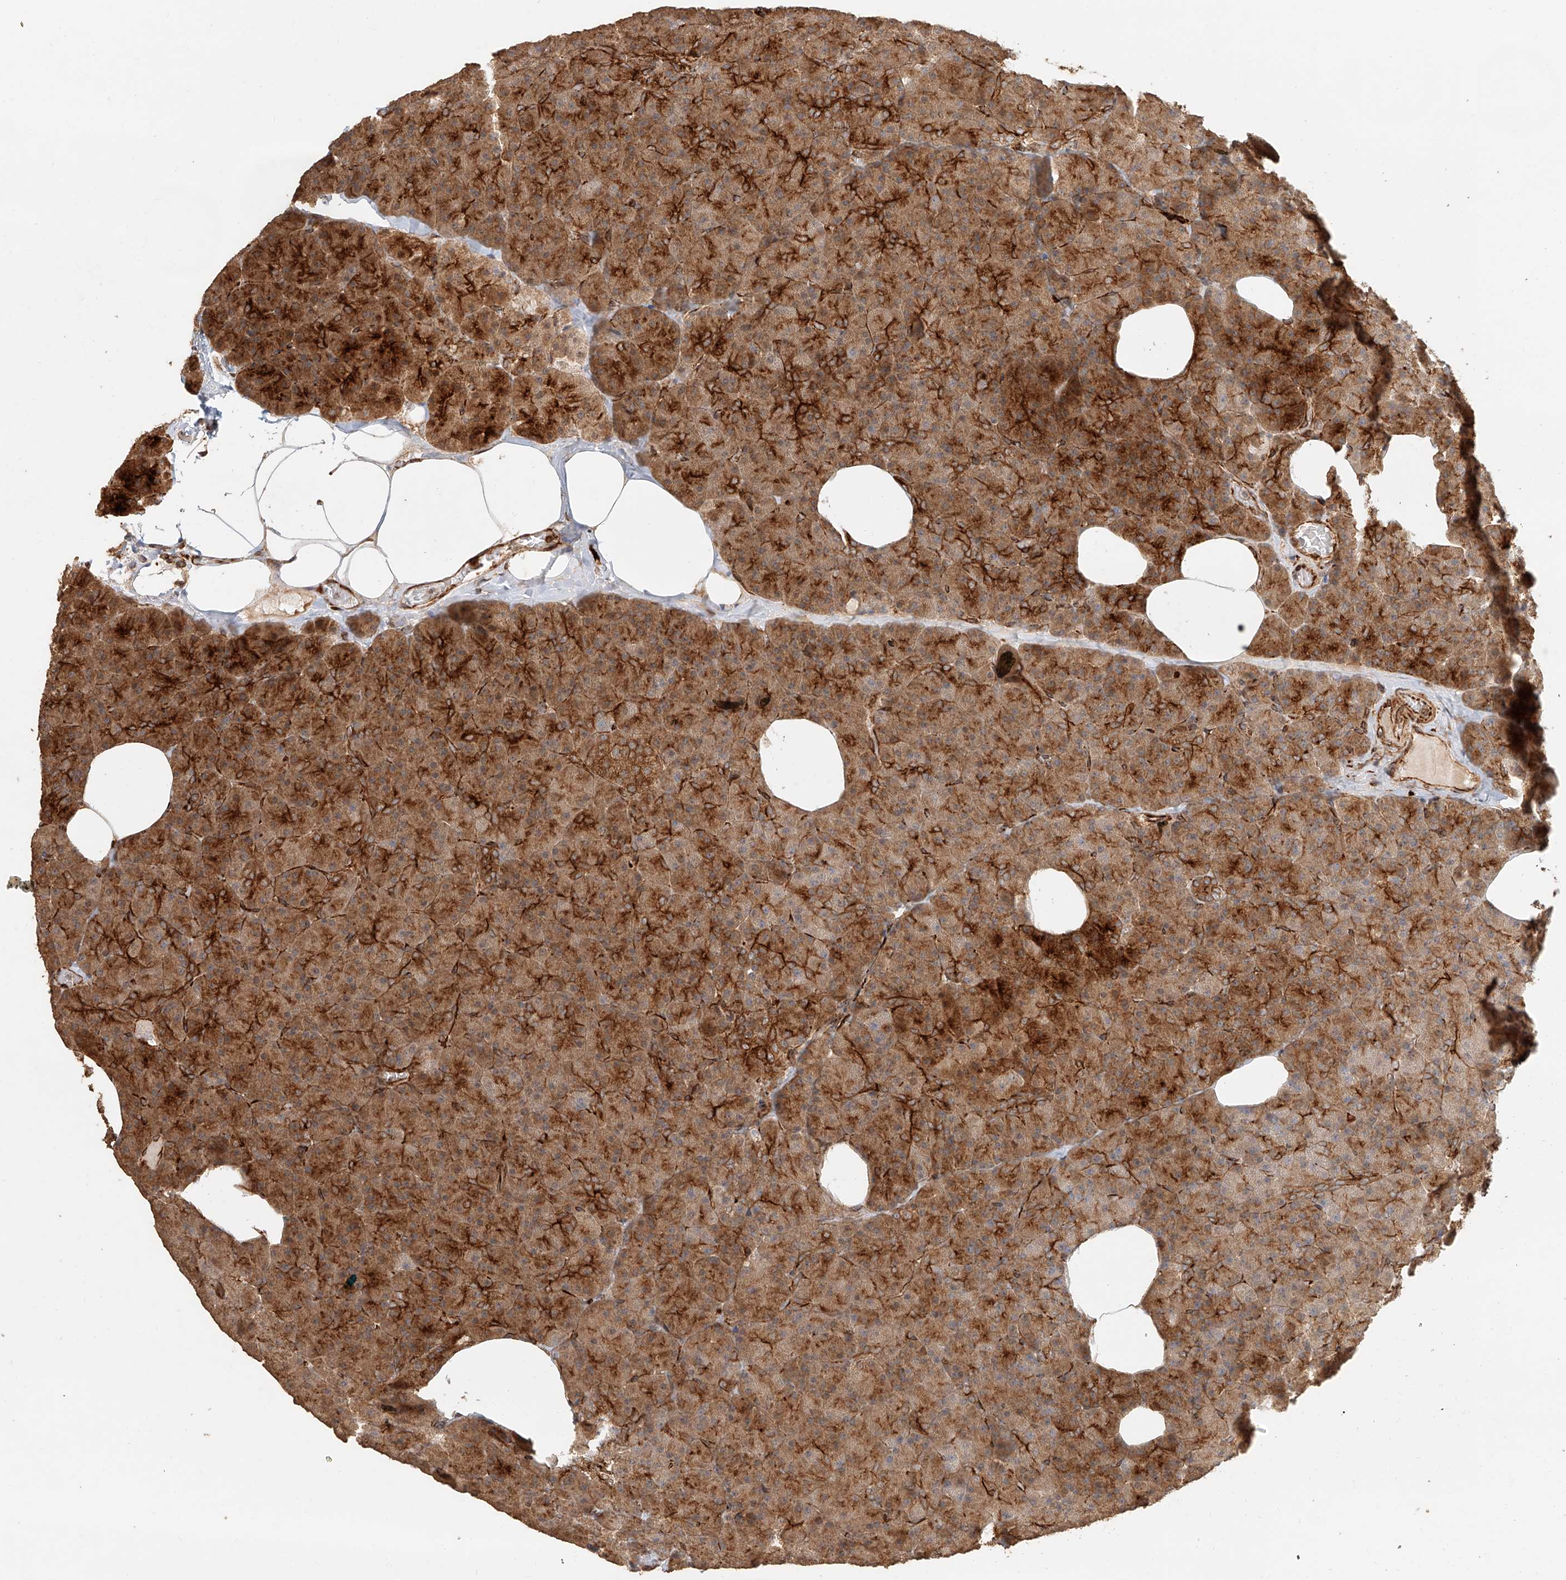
{"staining": {"intensity": "strong", "quantity": ">75%", "location": "cytoplasmic/membranous"}, "tissue": "pancreas", "cell_type": "Exocrine glandular cells", "image_type": "normal", "snomed": [{"axis": "morphology", "description": "Normal tissue, NOS"}, {"axis": "morphology", "description": "Carcinoid, malignant, NOS"}, {"axis": "topography", "description": "Pancreas"}], "caption": "Protein staining demonstrates strong cytoplasmic/membranous staining in about >75% of exocrine glandular cells in unremarkable pancreas.", "gene": "NAP1L1", "patient": {"sex": "female", "age": 35}}